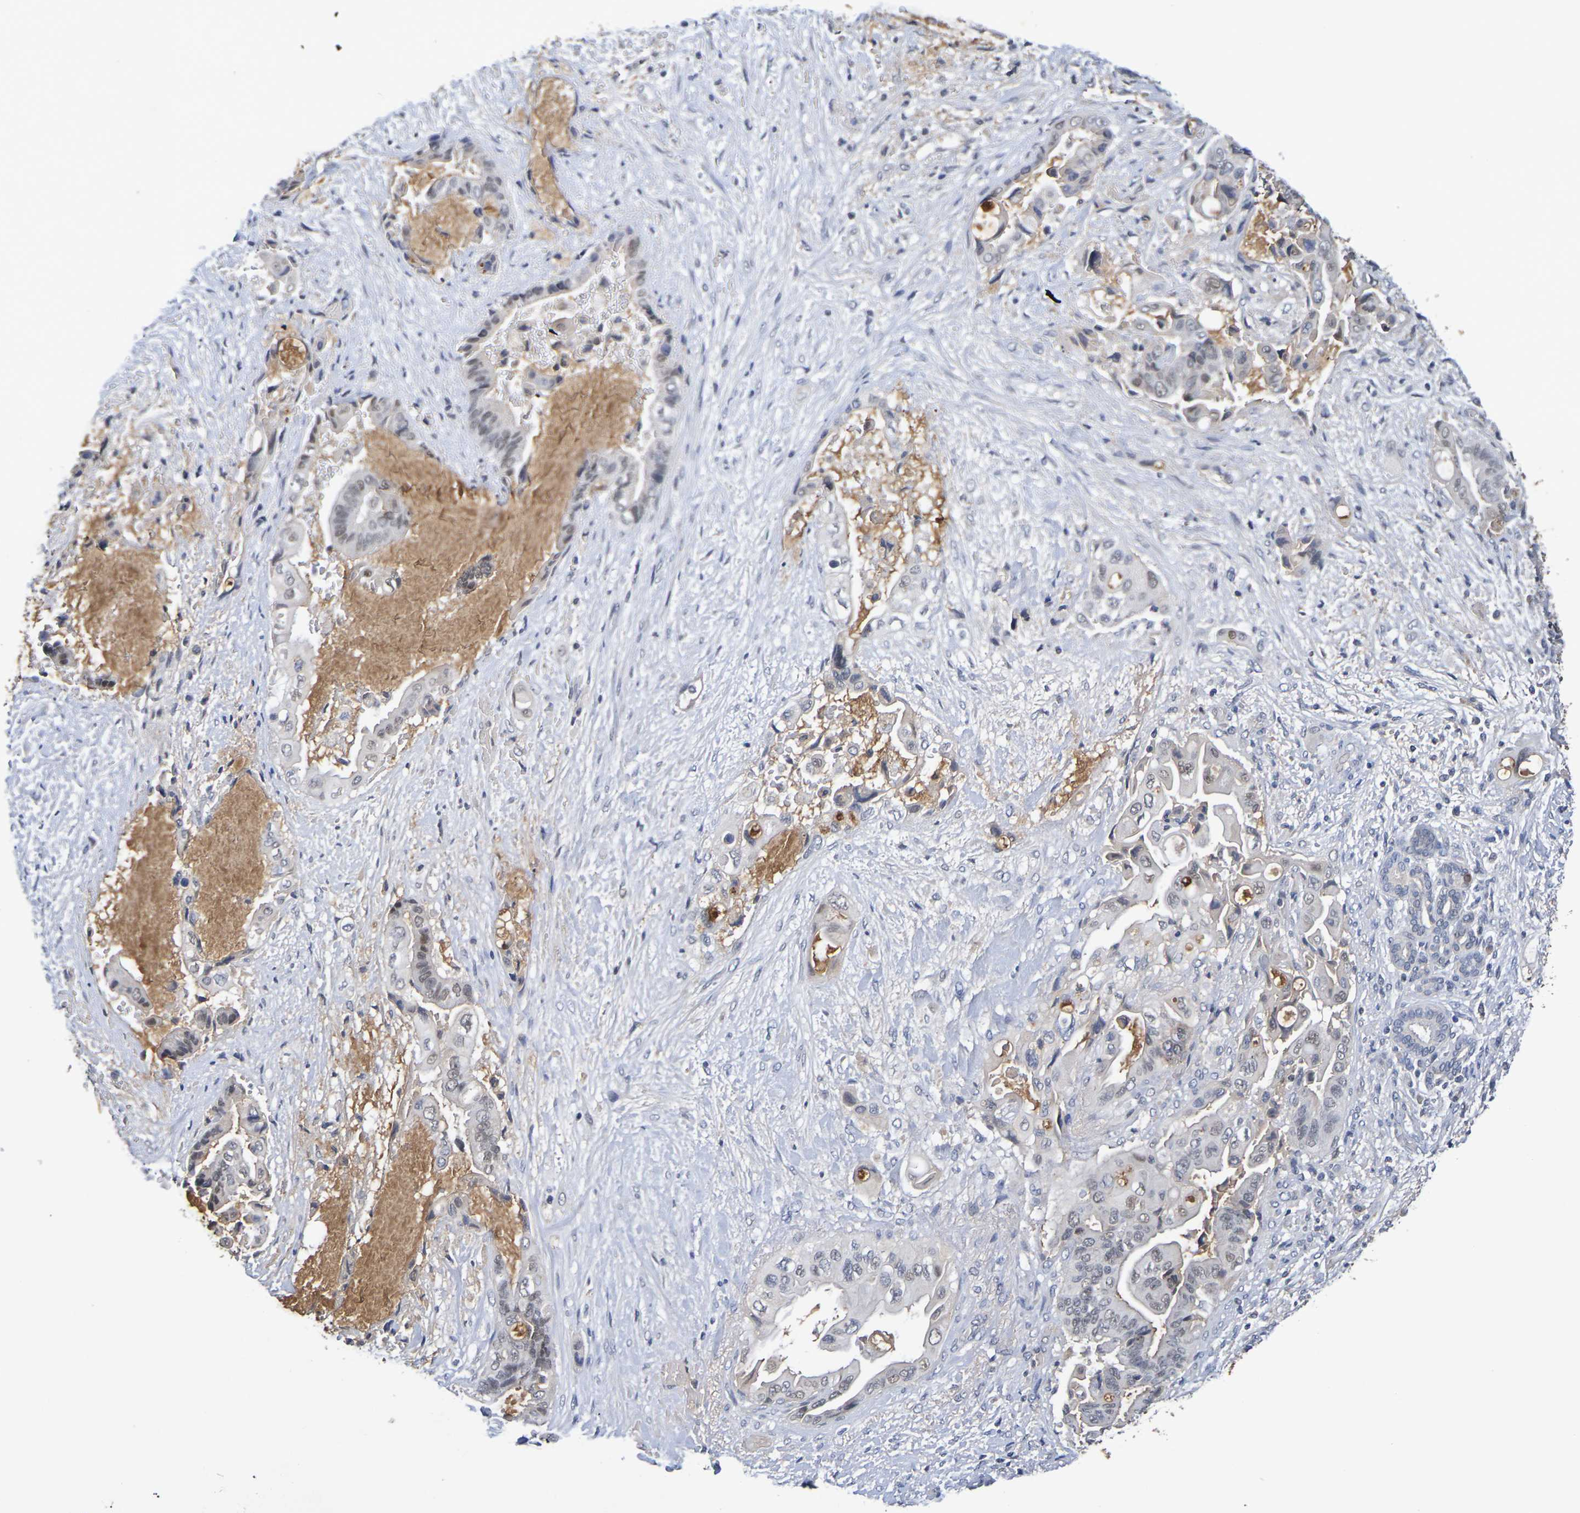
{"staining": {"intensity": "weak", "quantity": "25%-75%", "location": "nuclear"}, "tissue": "liver cancer", "cell_type": "Tumor cells", "image_type": "cancer", "snomed": [{"axis": "morphology", "description": "Cholangiocarcinoma"}, {"axis": "topography", "description": "Liver"}], "caption": "IHC (DAB (3,3'-diaminobenzidine)) staining of liver cholangiocarcinoma reveals weak nuclear protein positivity in approximately 25%-75% of tumor cells.", "gene": "TERF2", "patient": {"sex": "female", "age": 61}}